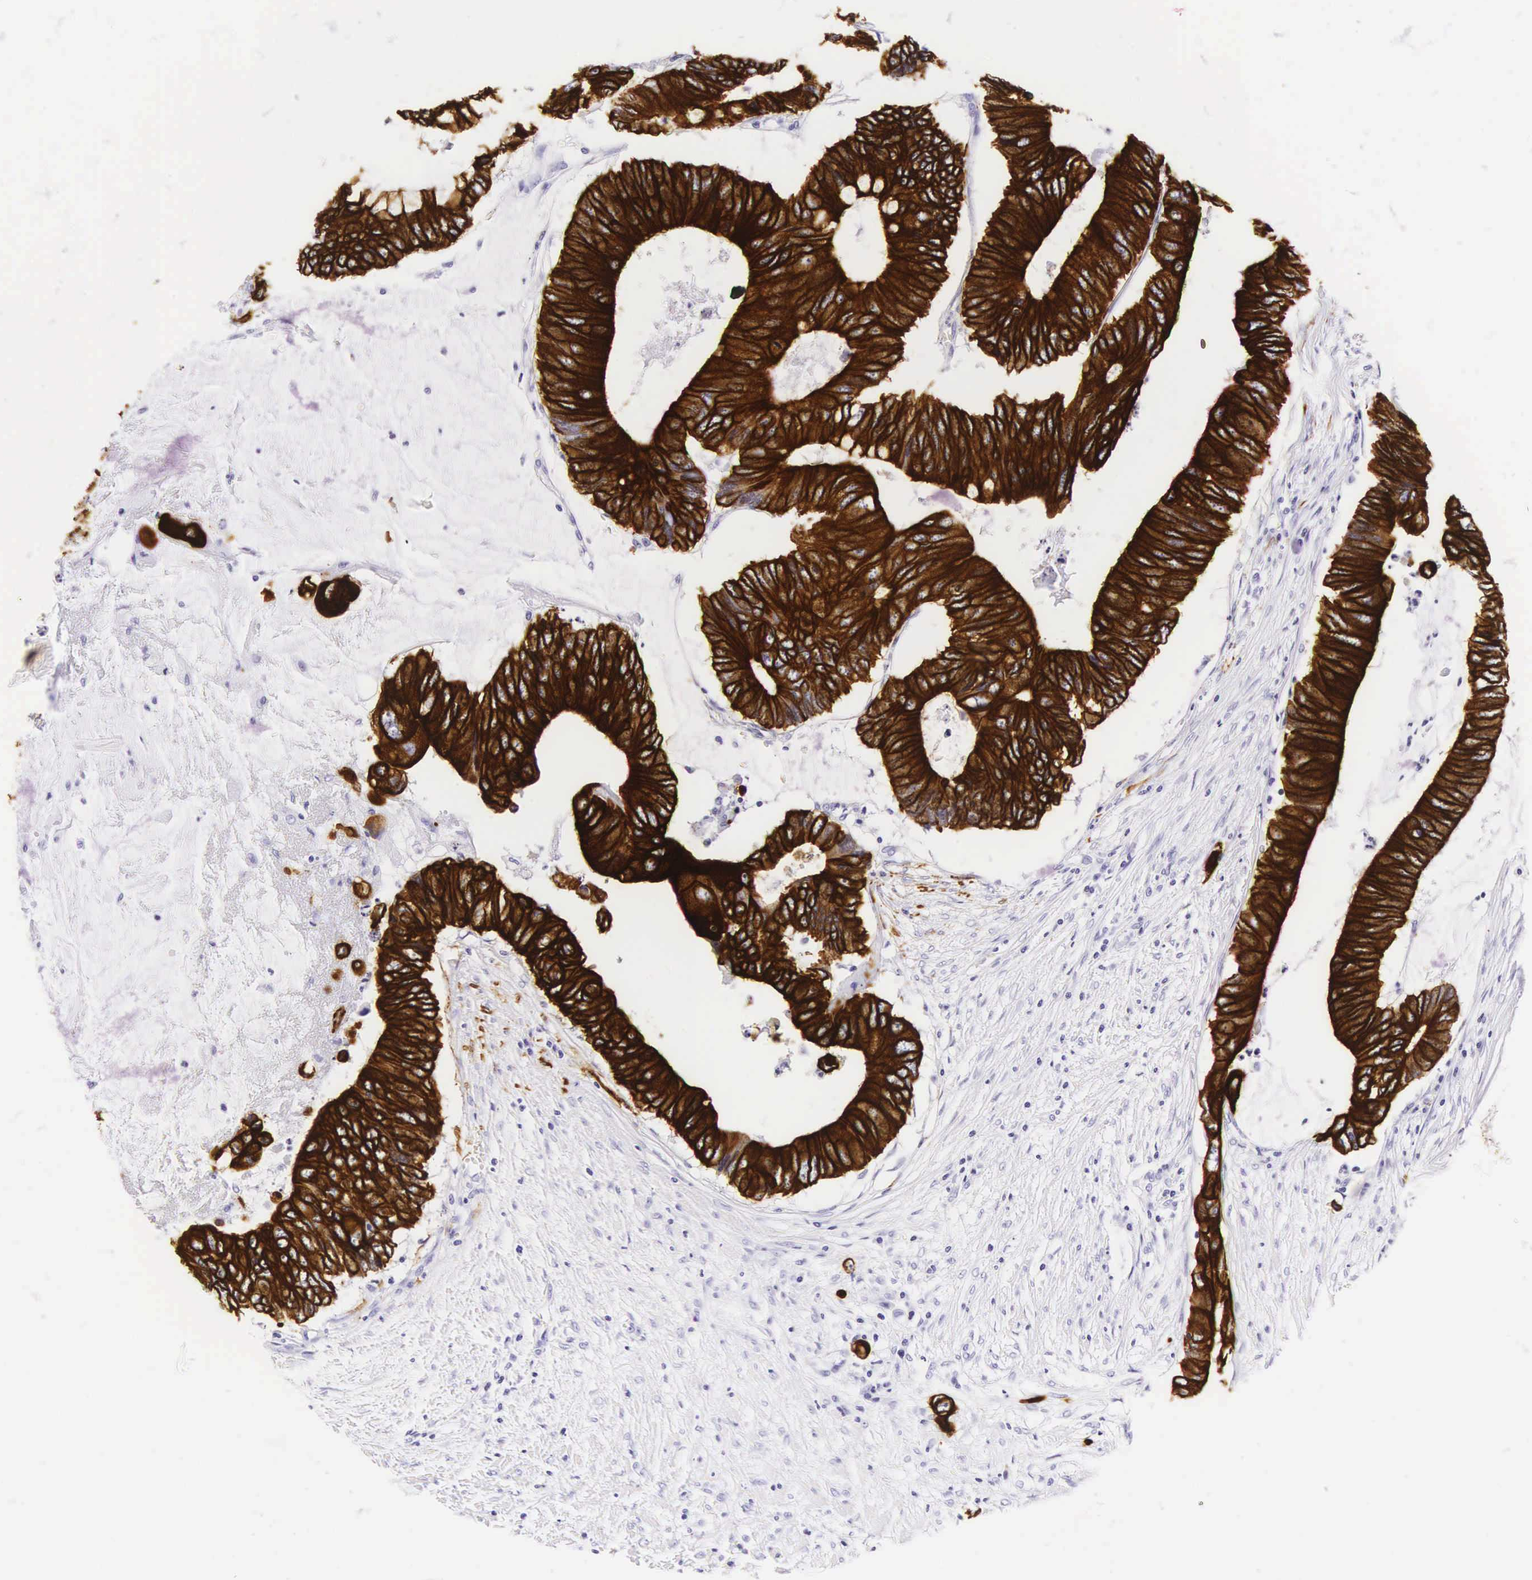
{"staining": {"intensity": "strong", "quantity": ">75%", "location": "cytoplasmic/membranous"}, "tissue": "colorectal cancer", "cell_type": "Tumor cells", "image_type": "cancer", "snomed": [{"axis": "morphology", "description": "Adenocarcinoma, NOS"}, {"axis": "topography", "description": "Colon"}], "caption": "Immunohistochemical staining of adenocarcinoma (colorectal) exhibits strong cytoplasmic/membranous protein positivity in approximately >75% of tumor cells.", "gene": "KRT18", "patient": {"sex": "male", "age": 65}}